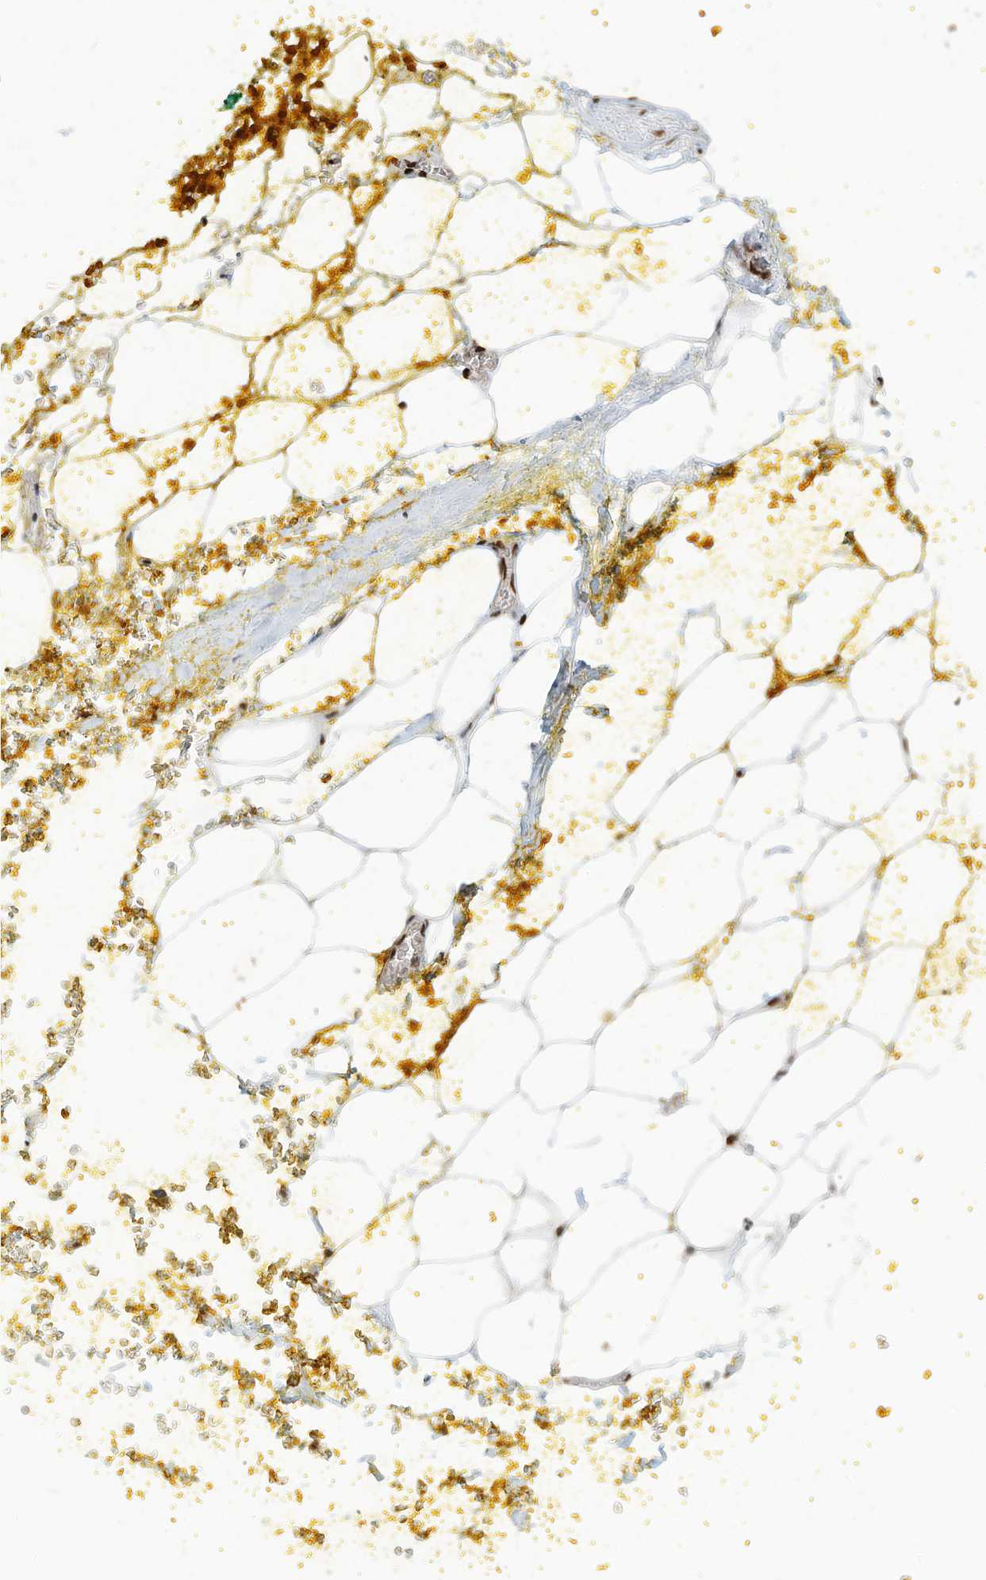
{"staining": {"intensity": "moderate", "quantity": ">75%", "location": "nuclear"}, "tissue": "adipose tissue", "cell_type": "Adipocytes", "image_type": "normal", "snomed": [{"axis": "morphology", "description": "Normal tissue, NOS"}, {"axis": "morphology", "description": "Adenocarcinoma, Low grade"}, {"axis": "topography", "description": "Prostate"}, {"axis": "topography", "description": "Peripheral nerve tissue"}], "caption": "Immunohistochemistry (IHC) of normal human adipose tissue exhibits medium levels of moderate nuclear staining in approximately >75% of adipocytes. (DAB = brown stain, brightfield microscopy at high magnification).", "gene": "SAMD15", "patient": {"sex": "male", "age": 63}}